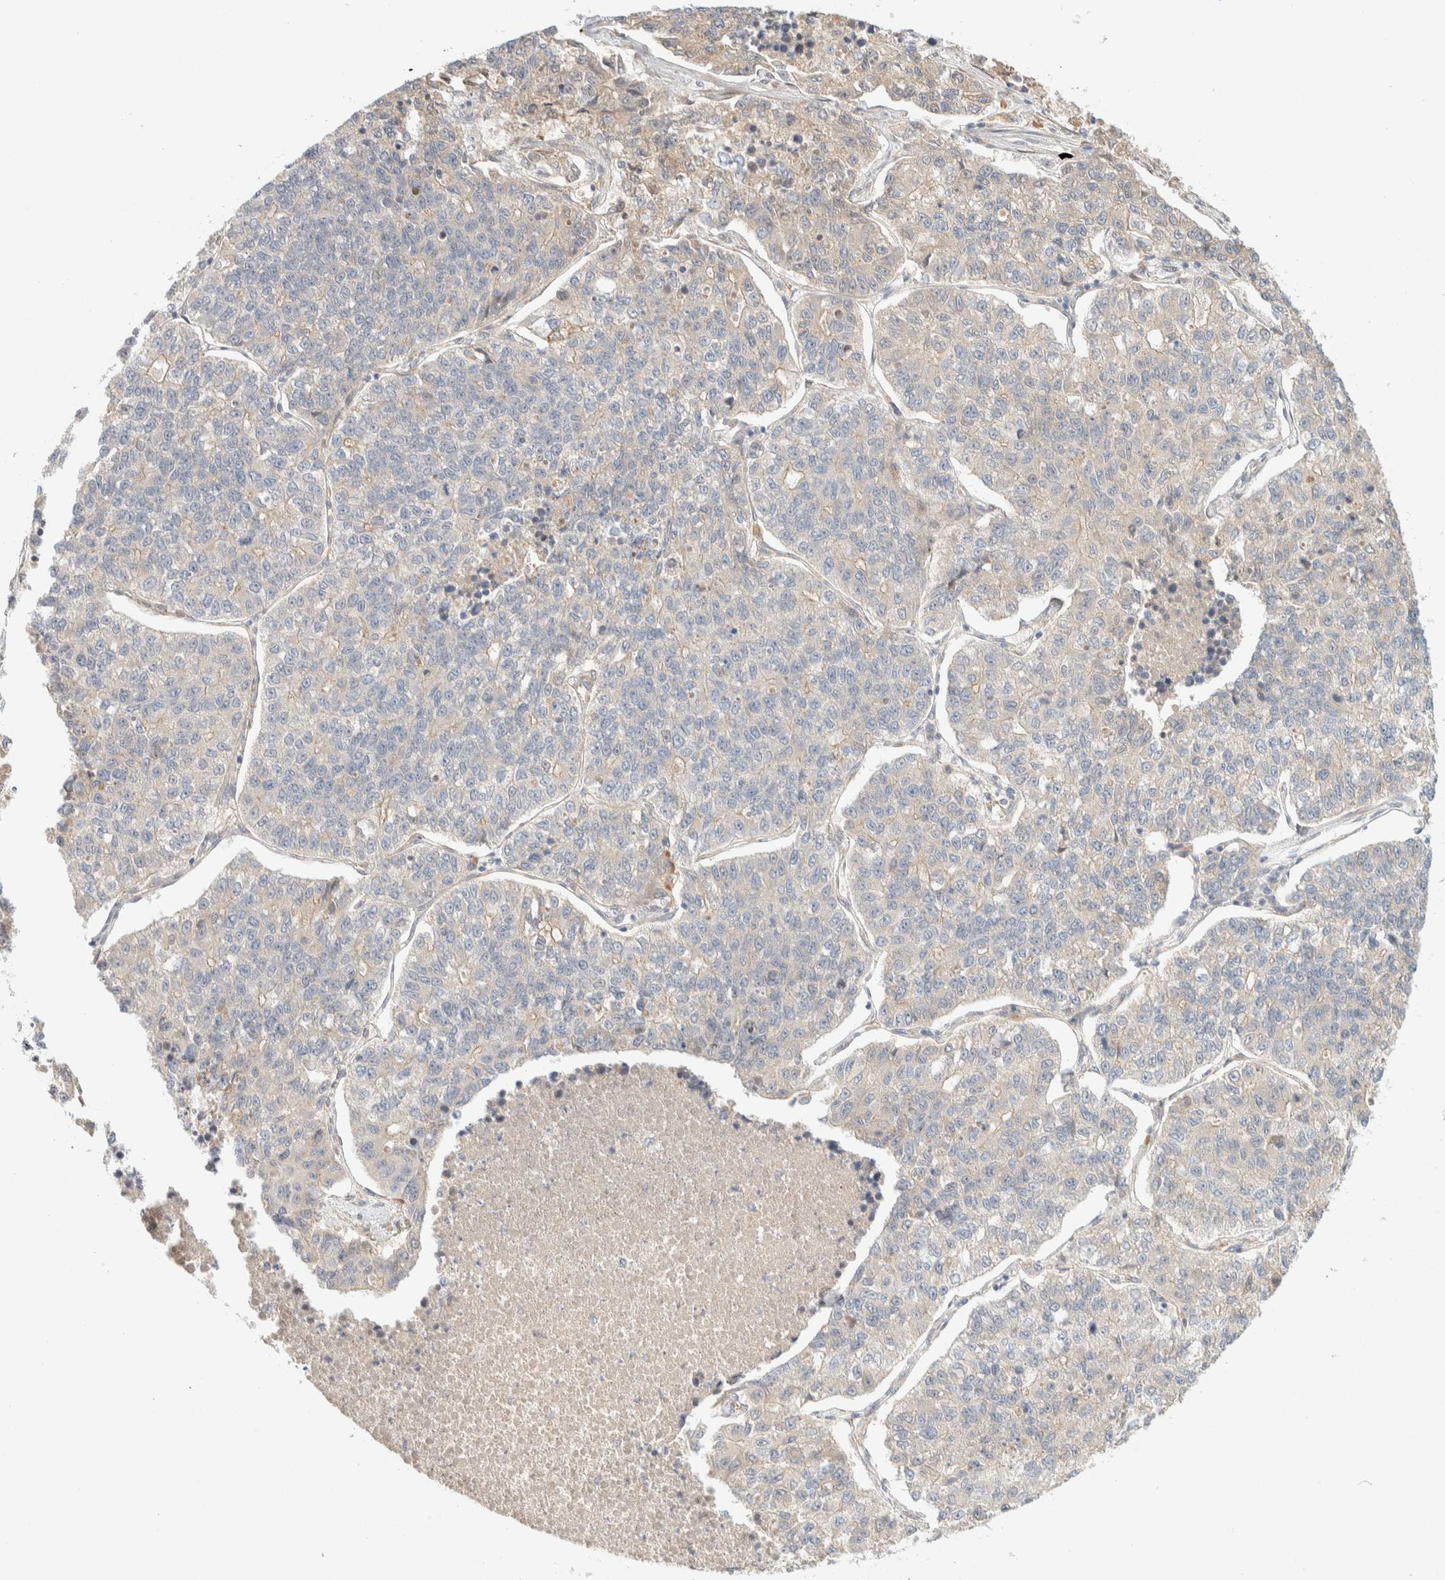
{"staining": {"intensity": "negative", "quantity": "none", "location": "none"}, "tissue": "lung cancer", "cell_type": "Tumor cells", "image_type": "cancer", "snomed": [{"axis": "morphology", "description": "Adenocarcinoma, NOS"}, {"axis": "topography", "description": "Lung"}], "caption": "There is no significant staining in tumor cells of lung cancer (adenocarcinoma).", "gene": "FAT1", "patient": {"sex": "male", "age": 49}}